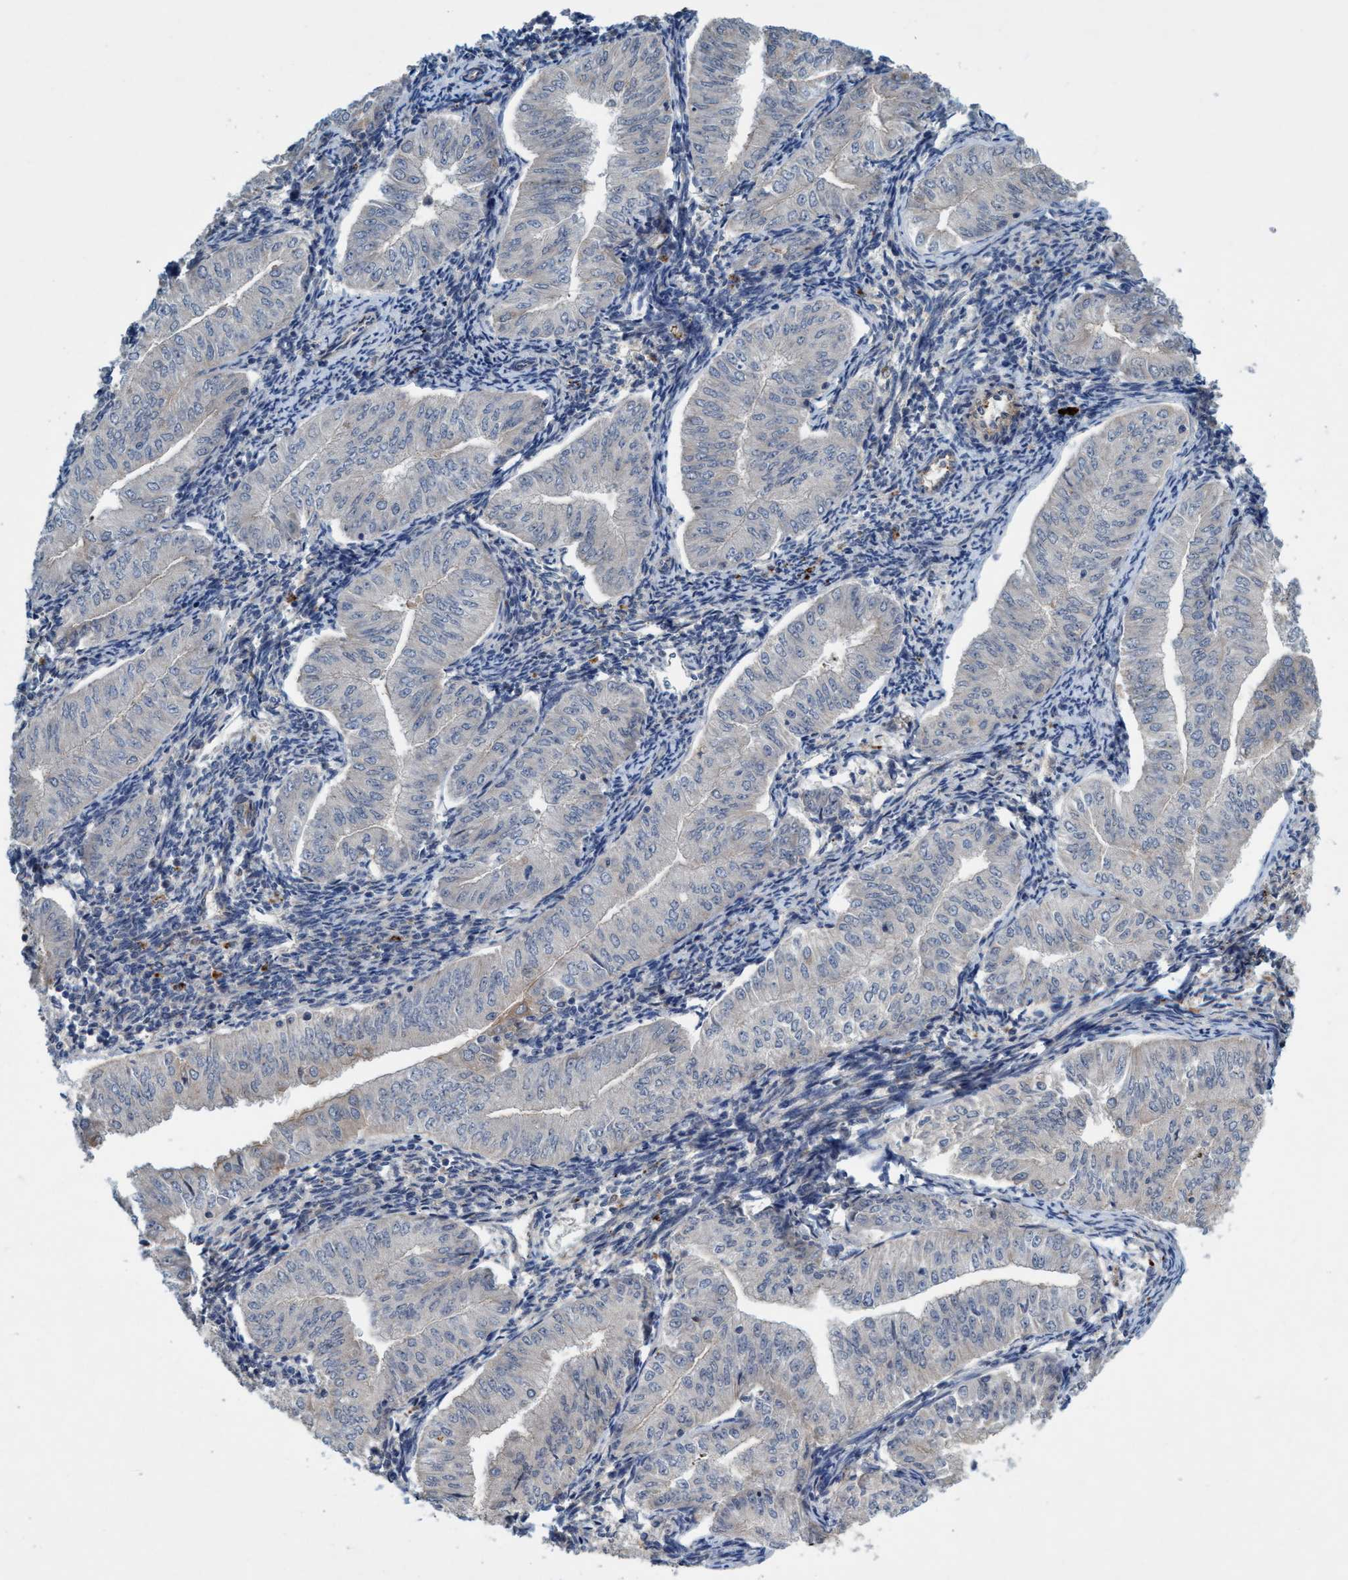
{"staining": {"intensity": "negative", "quantity": "none", "location": "none"}, "tissue": "endometrial cancer", "cell_type": "Tumor cells", "image_type": "cancer", "snomed": [{"axis": "morphology", "description": "Normal tissue, NOS"}, {"axis": "morphology", "description": "Adenocarcinoma, NOS"}, {"axis": "topography", "description": "Endometrium"}], "caption": "There is no significant positivity in tumor cells of adenocarcinoma (endometrial).", "gene": "TRIM65", "patient": {"sex": "female", "age": 53}}